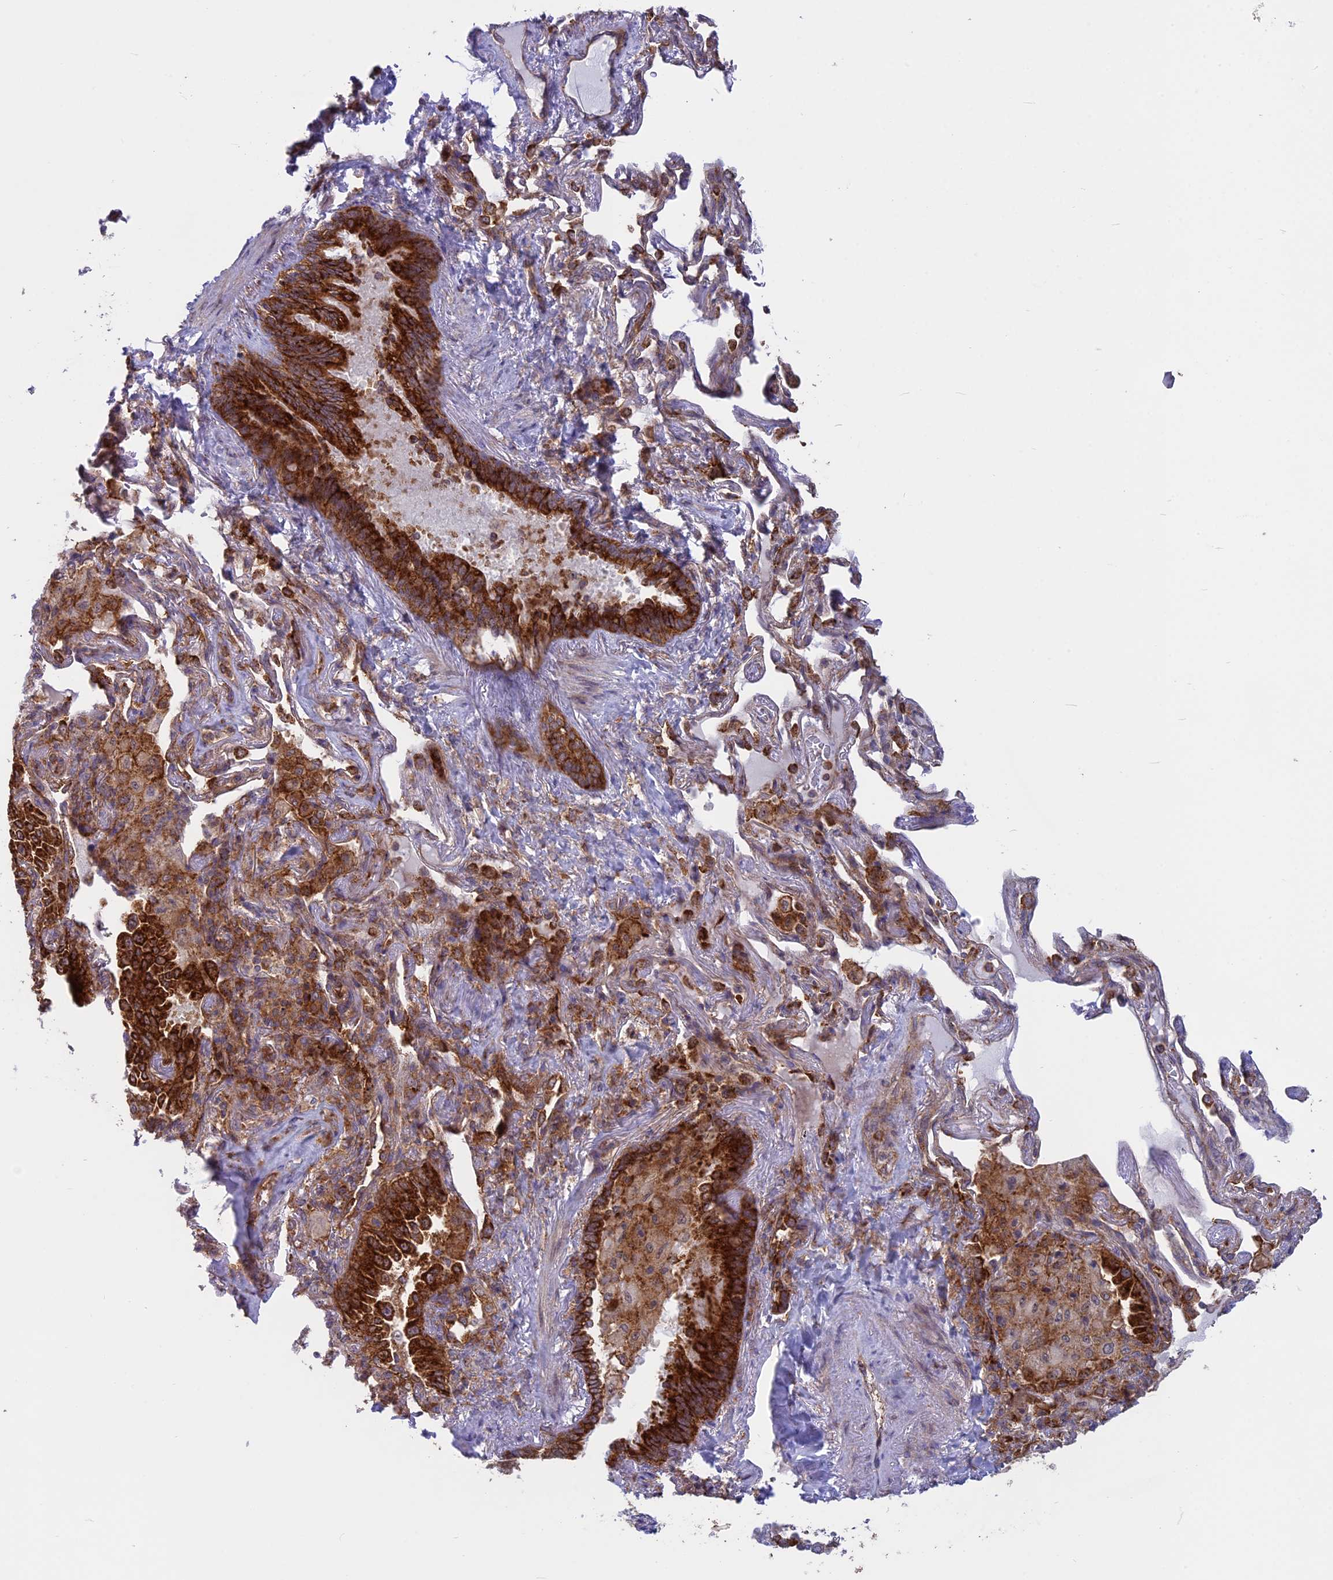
{"staining": {"intensity": "strong", "quantity": ">75%", "location": "cytoplasmic/membranous"}, "tissue": "lung cancer", "cell_type": "Tumor cells", "image_type": "cancer", "snomed": [{"axis": "morphology", "description": "Adenocarcinoma, NOS"}, {"axis": "topography", "description": "Lung"}], "caption": "IHC of lung cancer reveals high levels of strong cytoplasmic/membranous expression in about >75% of tumor cells.", "gene": "CLINT1", "patient": {"sex": "female", "age": 69}}